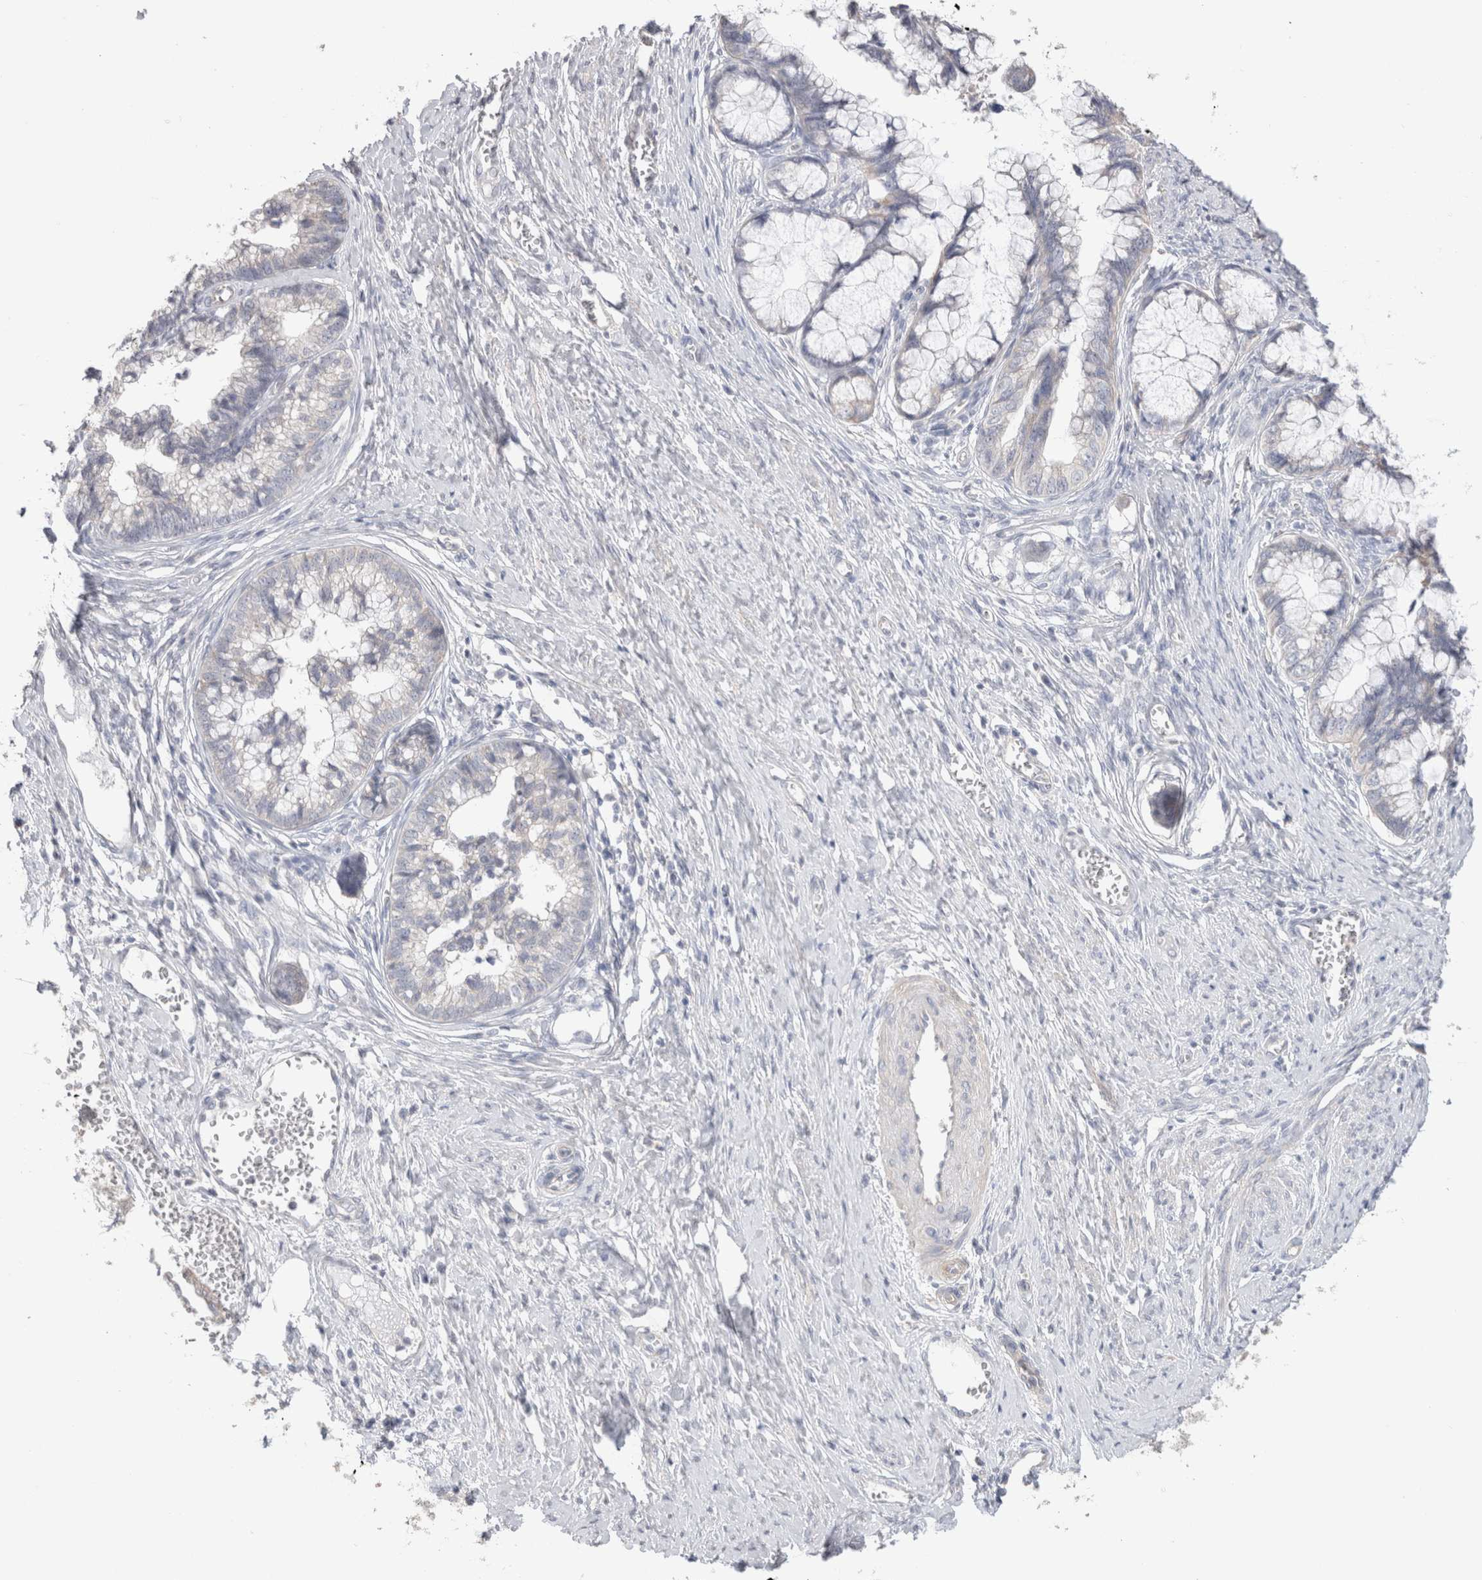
{"staining": {"intensity": "negative", "quantity": "none", "location": "none"}, "tissue": "cervical cancer", "cell_type": "Tumor cells", "image_type": "cancer", "snomed": [{"axis": "morphology", "description": "Adenocarcinoma, NOS"}, {"axis": "topography", "description": "Cervix"}], "caption": "Immunohistochemical staining of human cervical cancer (adenocarcinoma) demonstrates no significant staining in tumor cells. Brightfield microscopy of IHC stained with DAB (3,3'-diaminobenzidine) (brown) and hematoxylin (blue), captured at high magnification.", "gene": "DMD", "patient": {"sex": "female", "age": 44}}